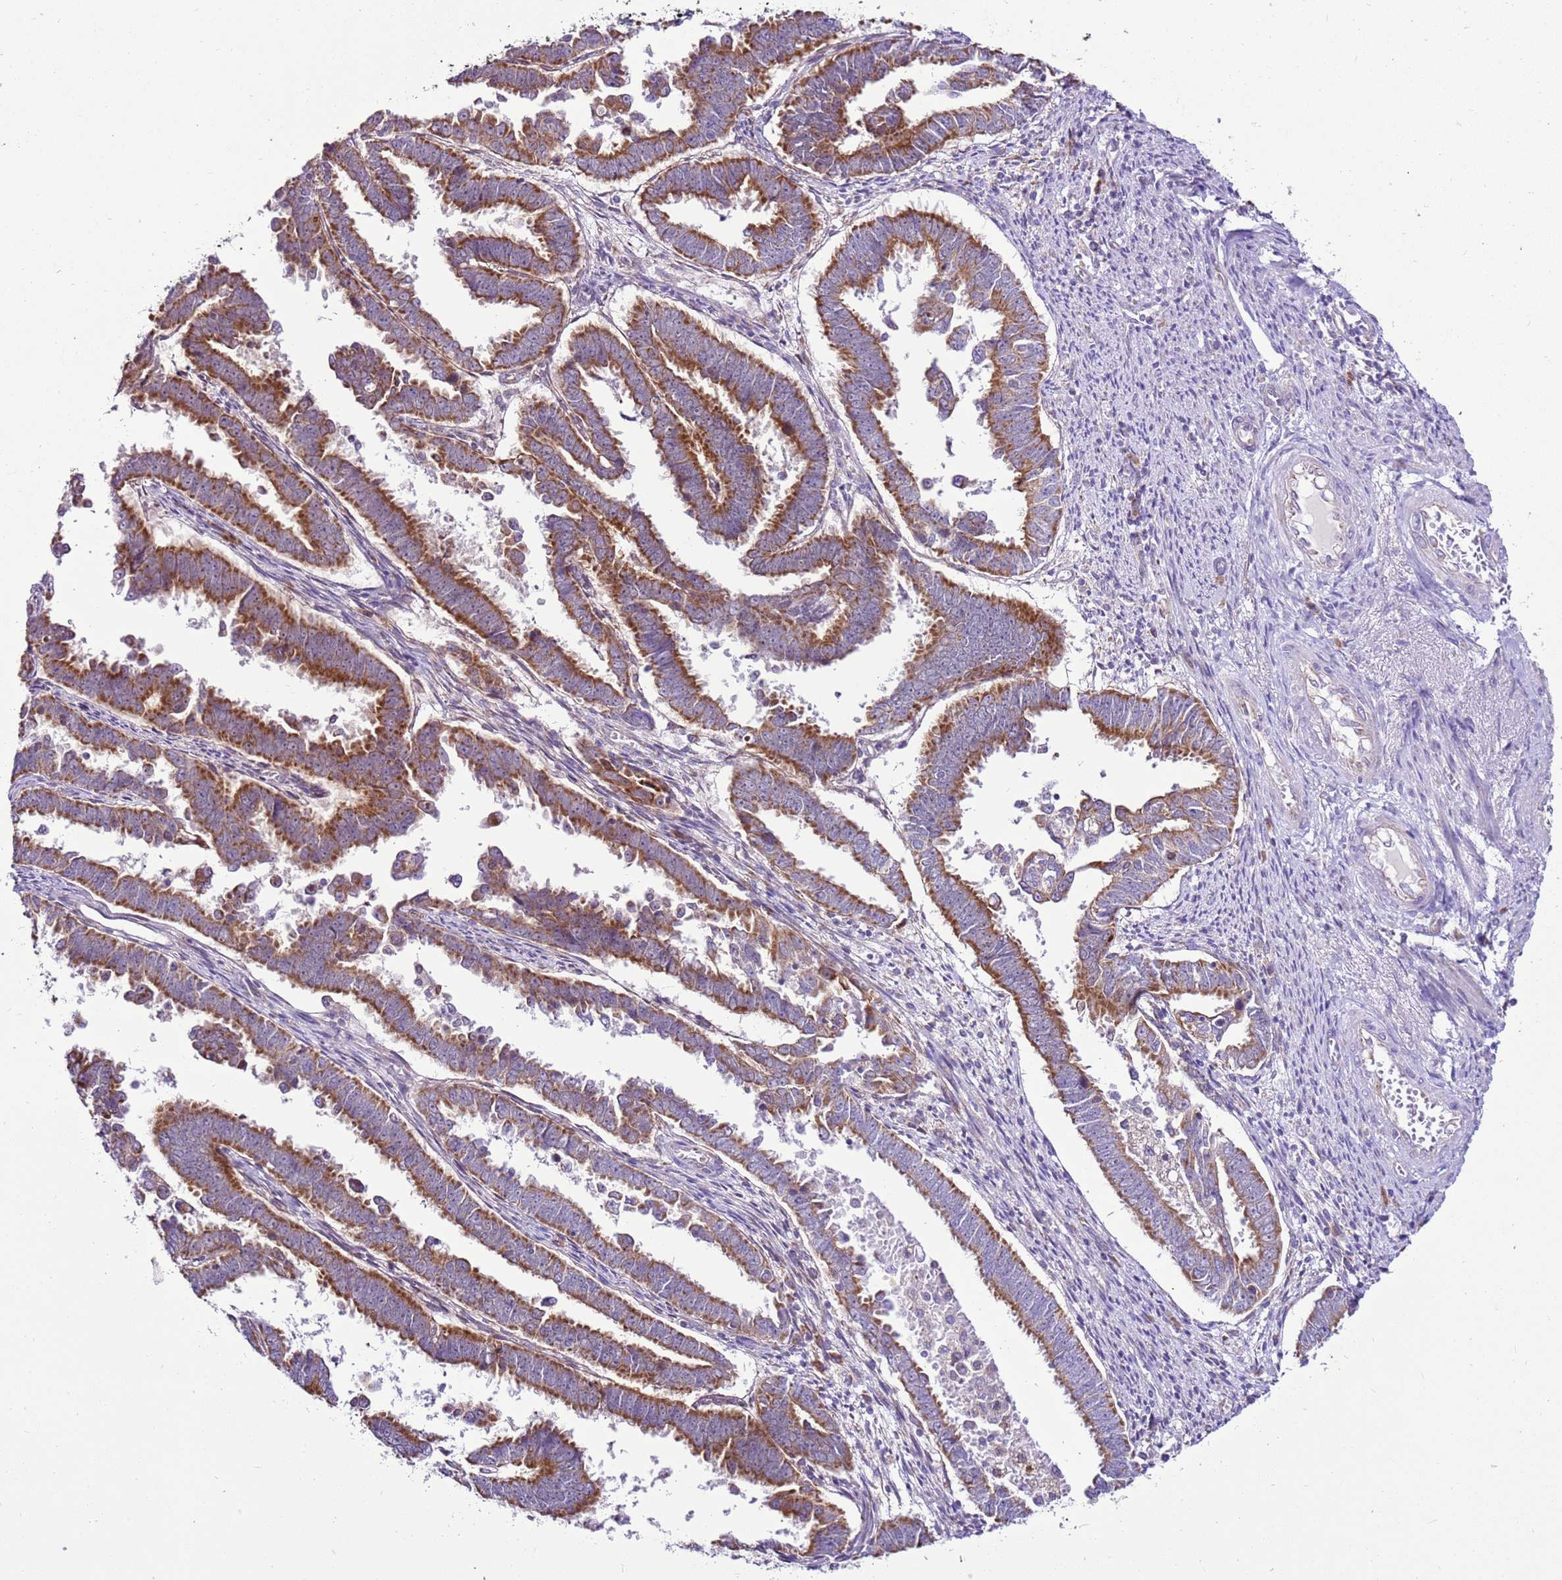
{"staining": {"intensity": "moderate", "quantity": ">75%", "location": "cytoplasmic/membranous"}, "tissue": "endometrial cancer", "cell_type": "Tumor cells", "image_type": "cancer", "snomed": [{"axis": "morphology", "description": "Adenocarcinoma, NOS"}, {"axis": "topography", "description": "Endometrium"}], "caption": "This is a micrograph of IHC staining of endometrial adenocarcinoma, which shows moderate positivity in the cytoplasmic/membranous of tumor cells.", "gene": "MRPL36", "patient": {"sex": "female", "age": 75}}